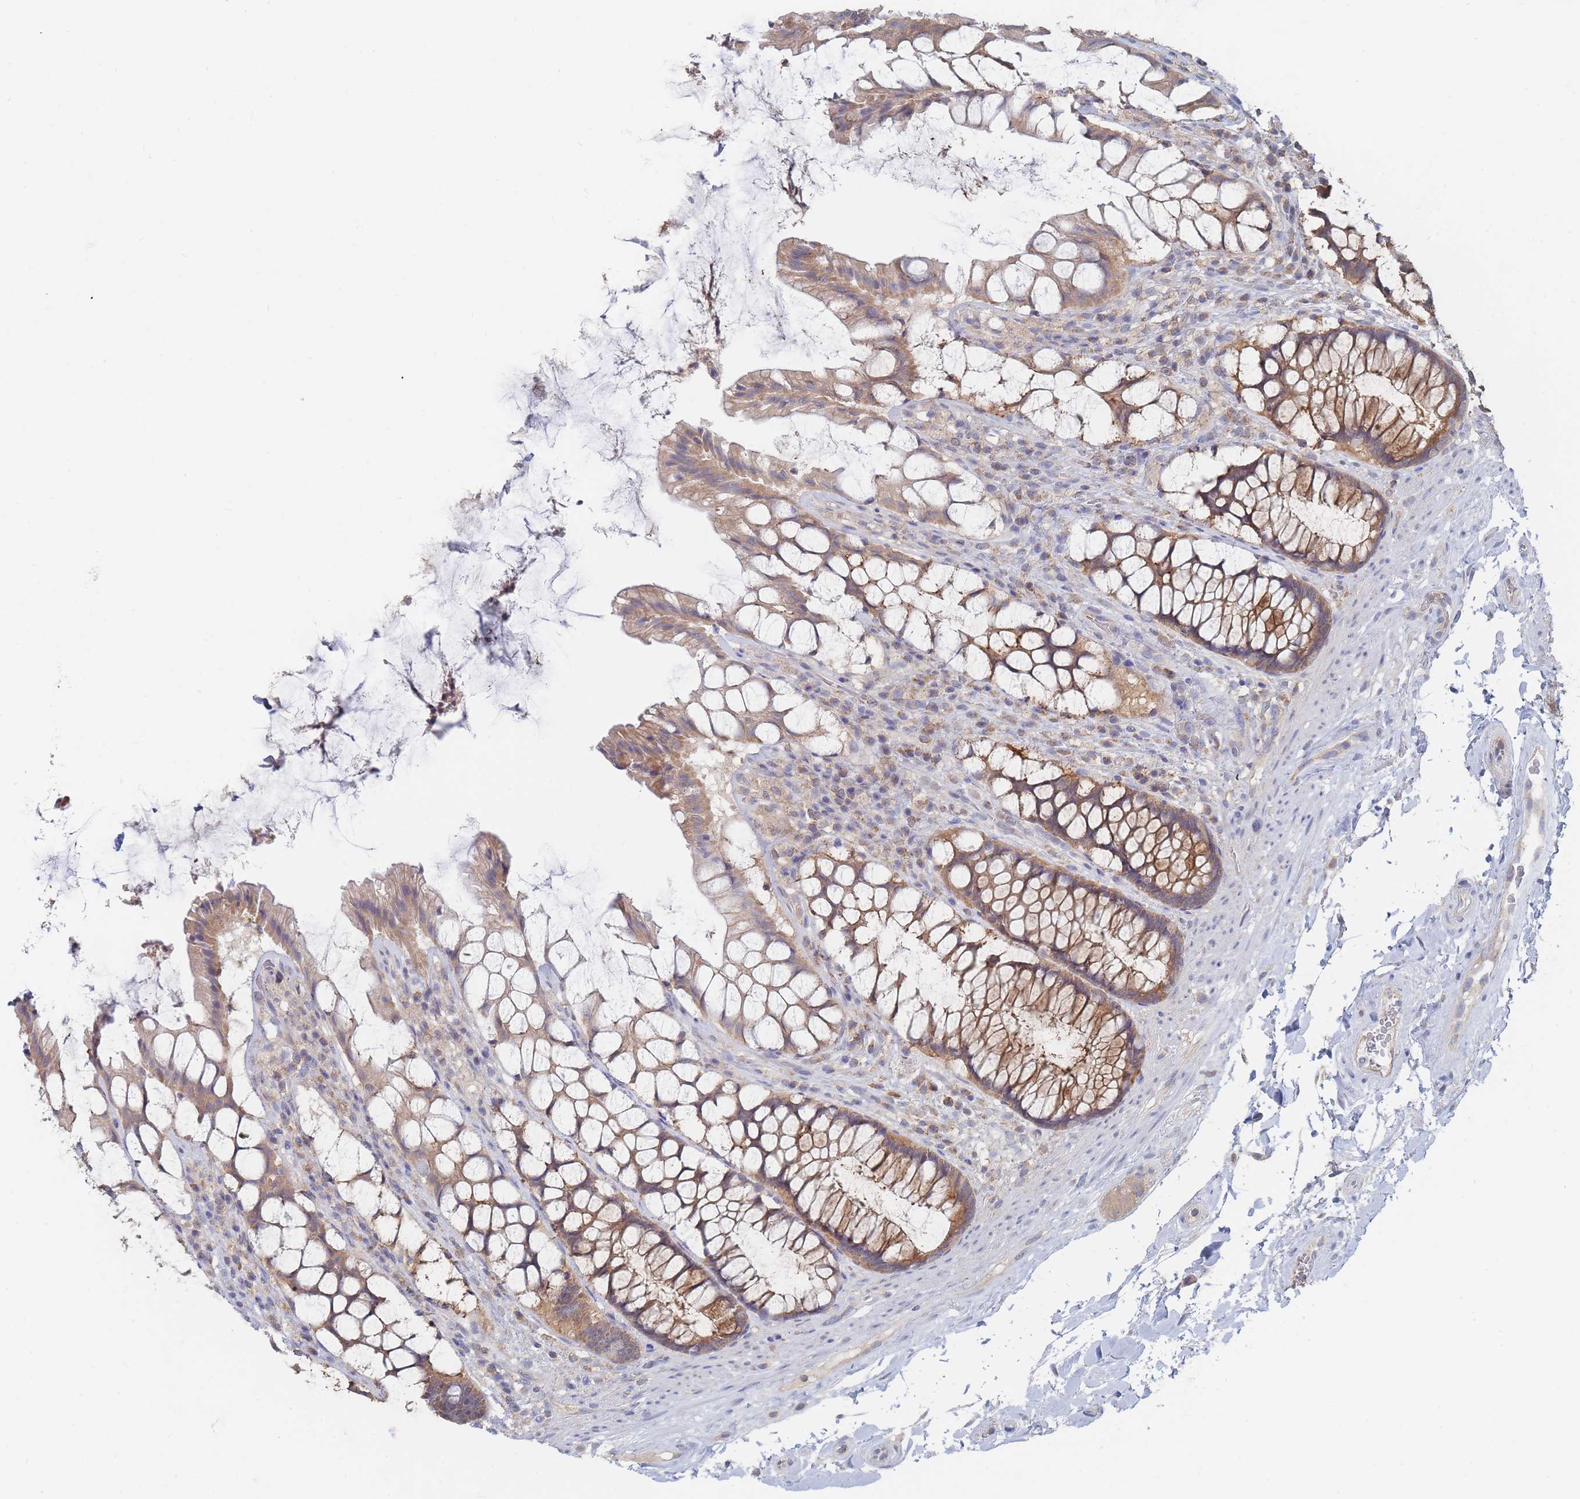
{"staining": {"intensity": "moderate", "quantity": ">75%", "location": "cytoplasmic/membranous"}, "tissue": "rectum", "cell_type": "Glandular cells", "image_type": "normal", "snomed": [{"axis": "morphology", "description": "Normal tissue, NOS"}, {"axis": "topography", "description": "Rectum"}], "caption": "There is medium levels of moderate cytoplasmic/membranous expression in glandular cells of benign rectum, as demonstrated by immunohistochemical staining (brown color).", "gene": "PPP6C", "patient": {"sex": "female", "age": 58}}